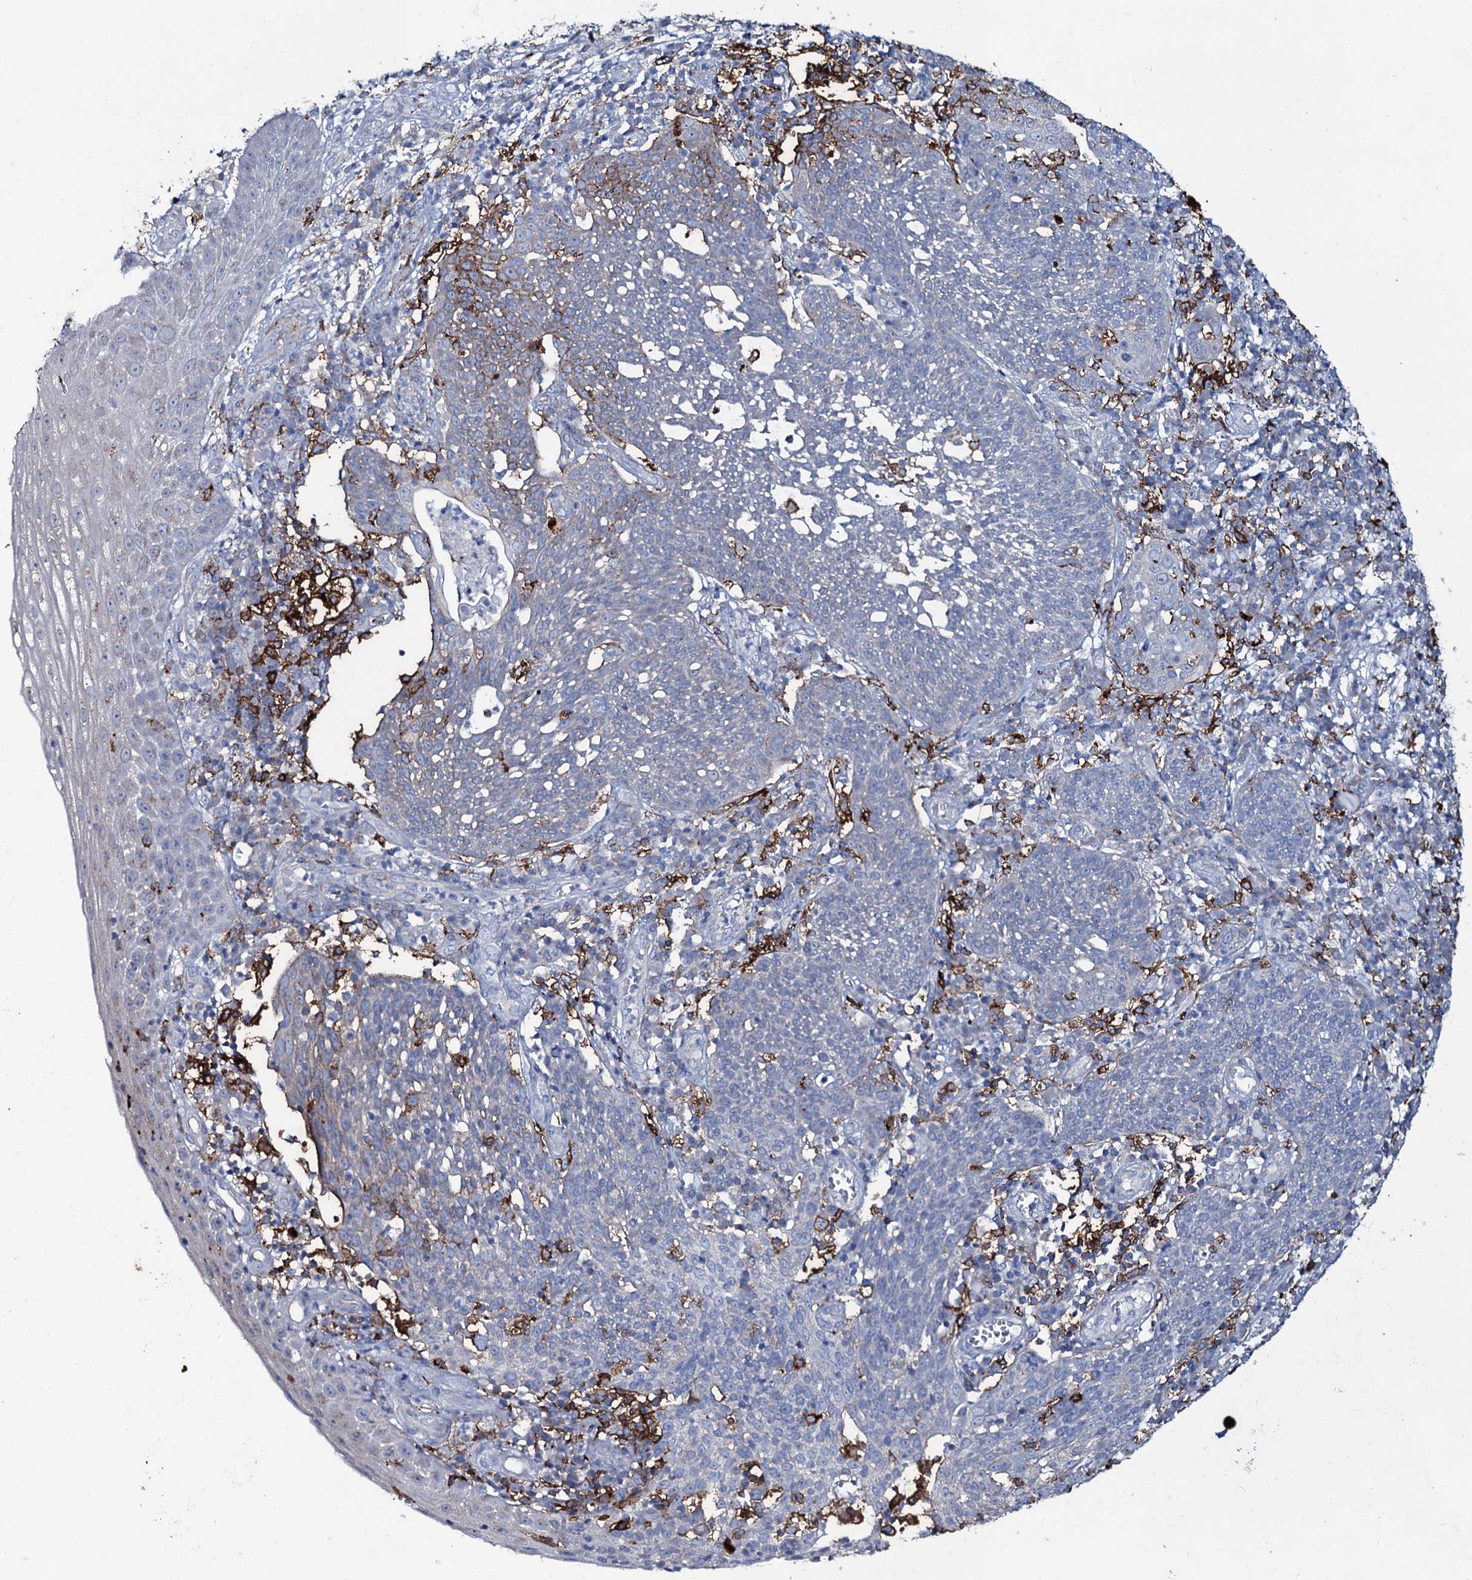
{"staining": {"intensity": "weak", "quantity": "<25%", "location": "cytoplasmic/membranous"}, "tissue": "cervical cancer", "cell_type": "Tumor cells", "image_type": "cancer", "snomed": [{"axis": "morphology", "description": "Squamous cell carcinoma, NOS"}, {"axis": "topography", "description": "Cervix"}], "caption": "This is an IHC micrograph of human cervical cancer (squamous cell carcinoma). There is no positivity in tumor cells.", "gene": "OSBPL2", "patient": {"sex": "female", "age": 34}}